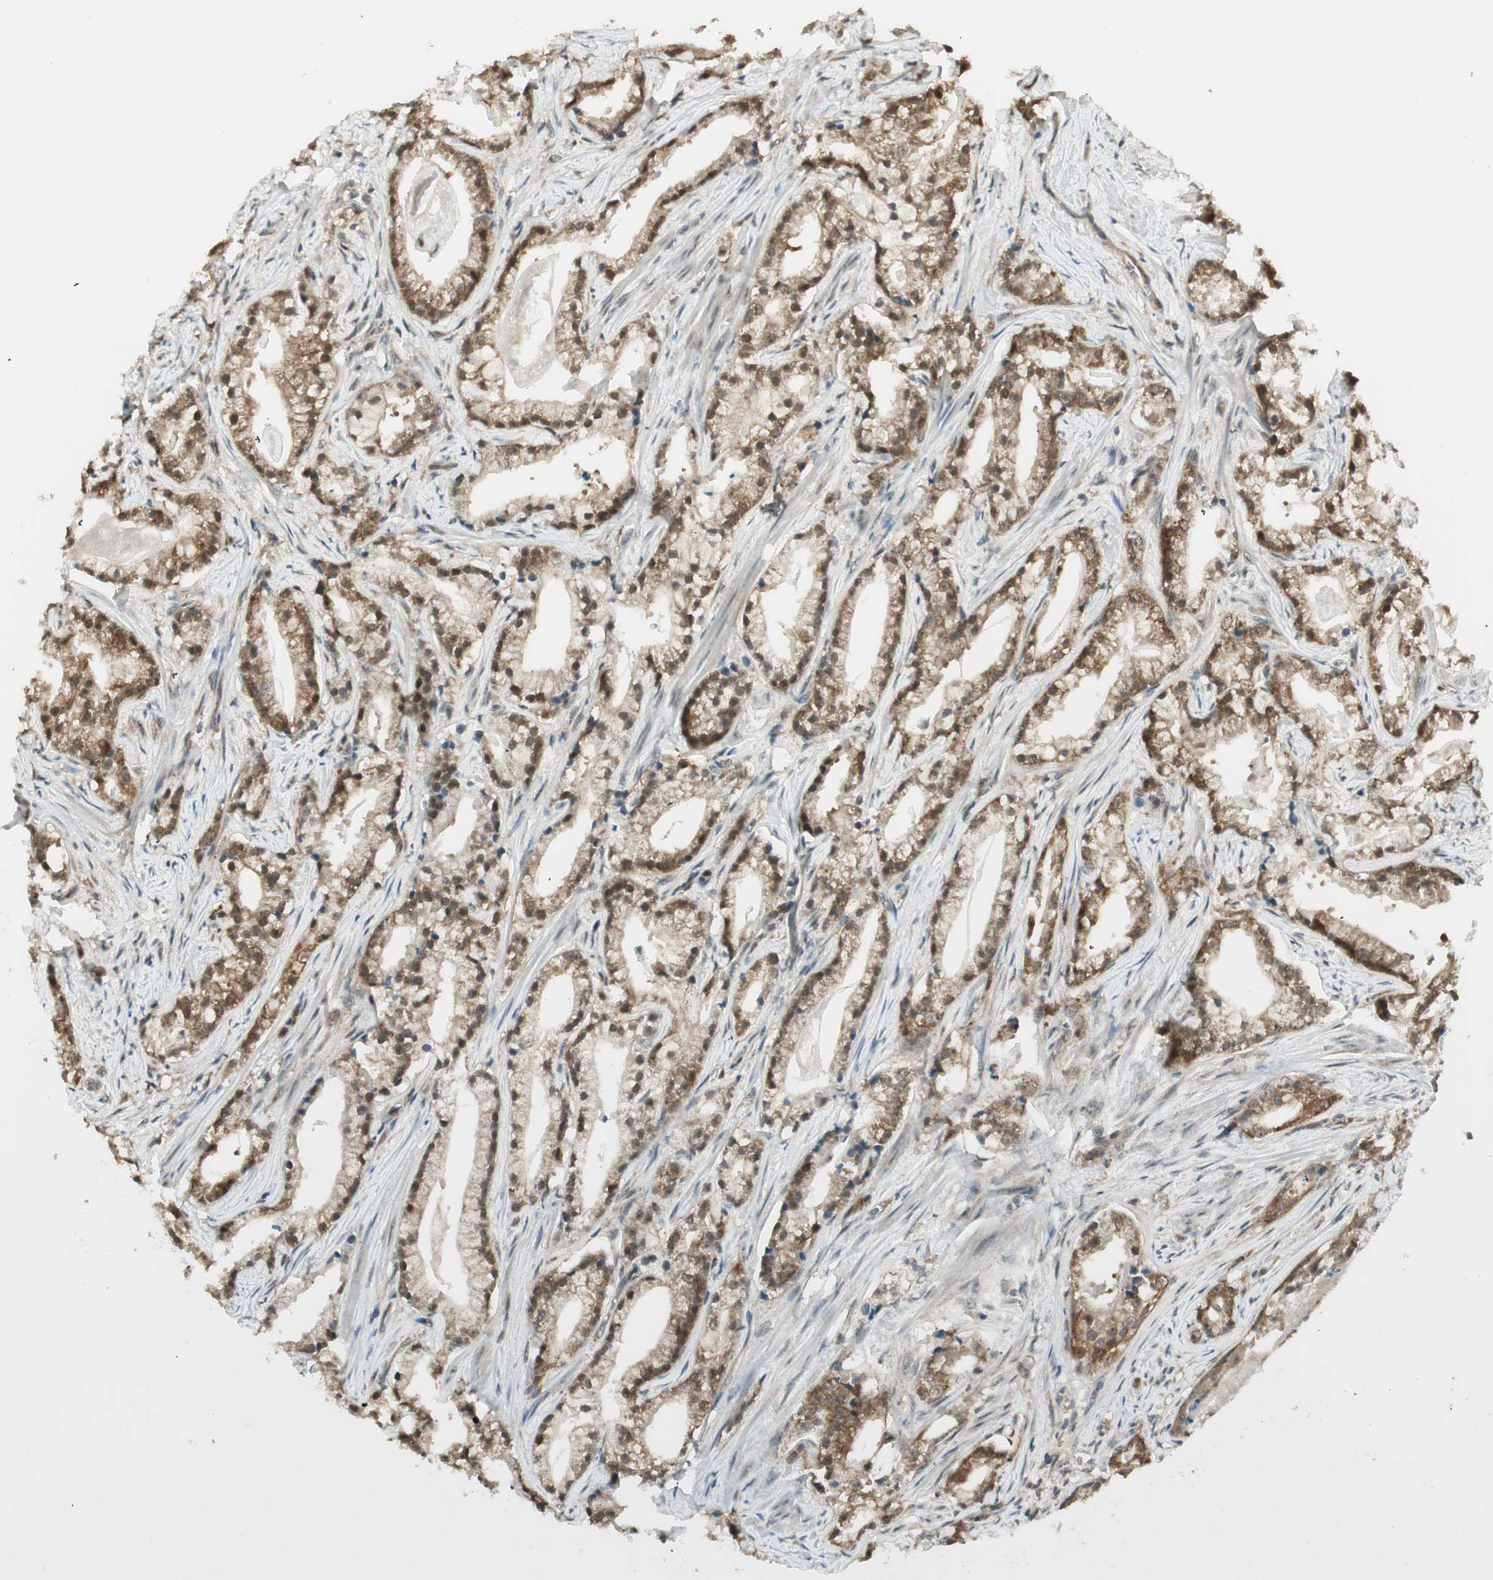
{"staining": {"intensity": "weak", "quantity": ">75%", "location": "cytoplasmic/membranous"}, "tissue": "prostate cancer", "cell_type": "Tumor cells", "image_type": "cancer", "snomed": [{"axis": "morphology", "description": "Adenocarcinoma, Low grade"}, {"axis": "topography", "description": "Prostate"}], "caption": "Tumor cells demonstrate low levels of weak cytoplasmic/membranous expression in about >75% of cells in prostate cancer. (IHC, brightfield microscopy, high magnification).", "gene": "IPO5", "patient": {"sex": "male", "age": 59}}